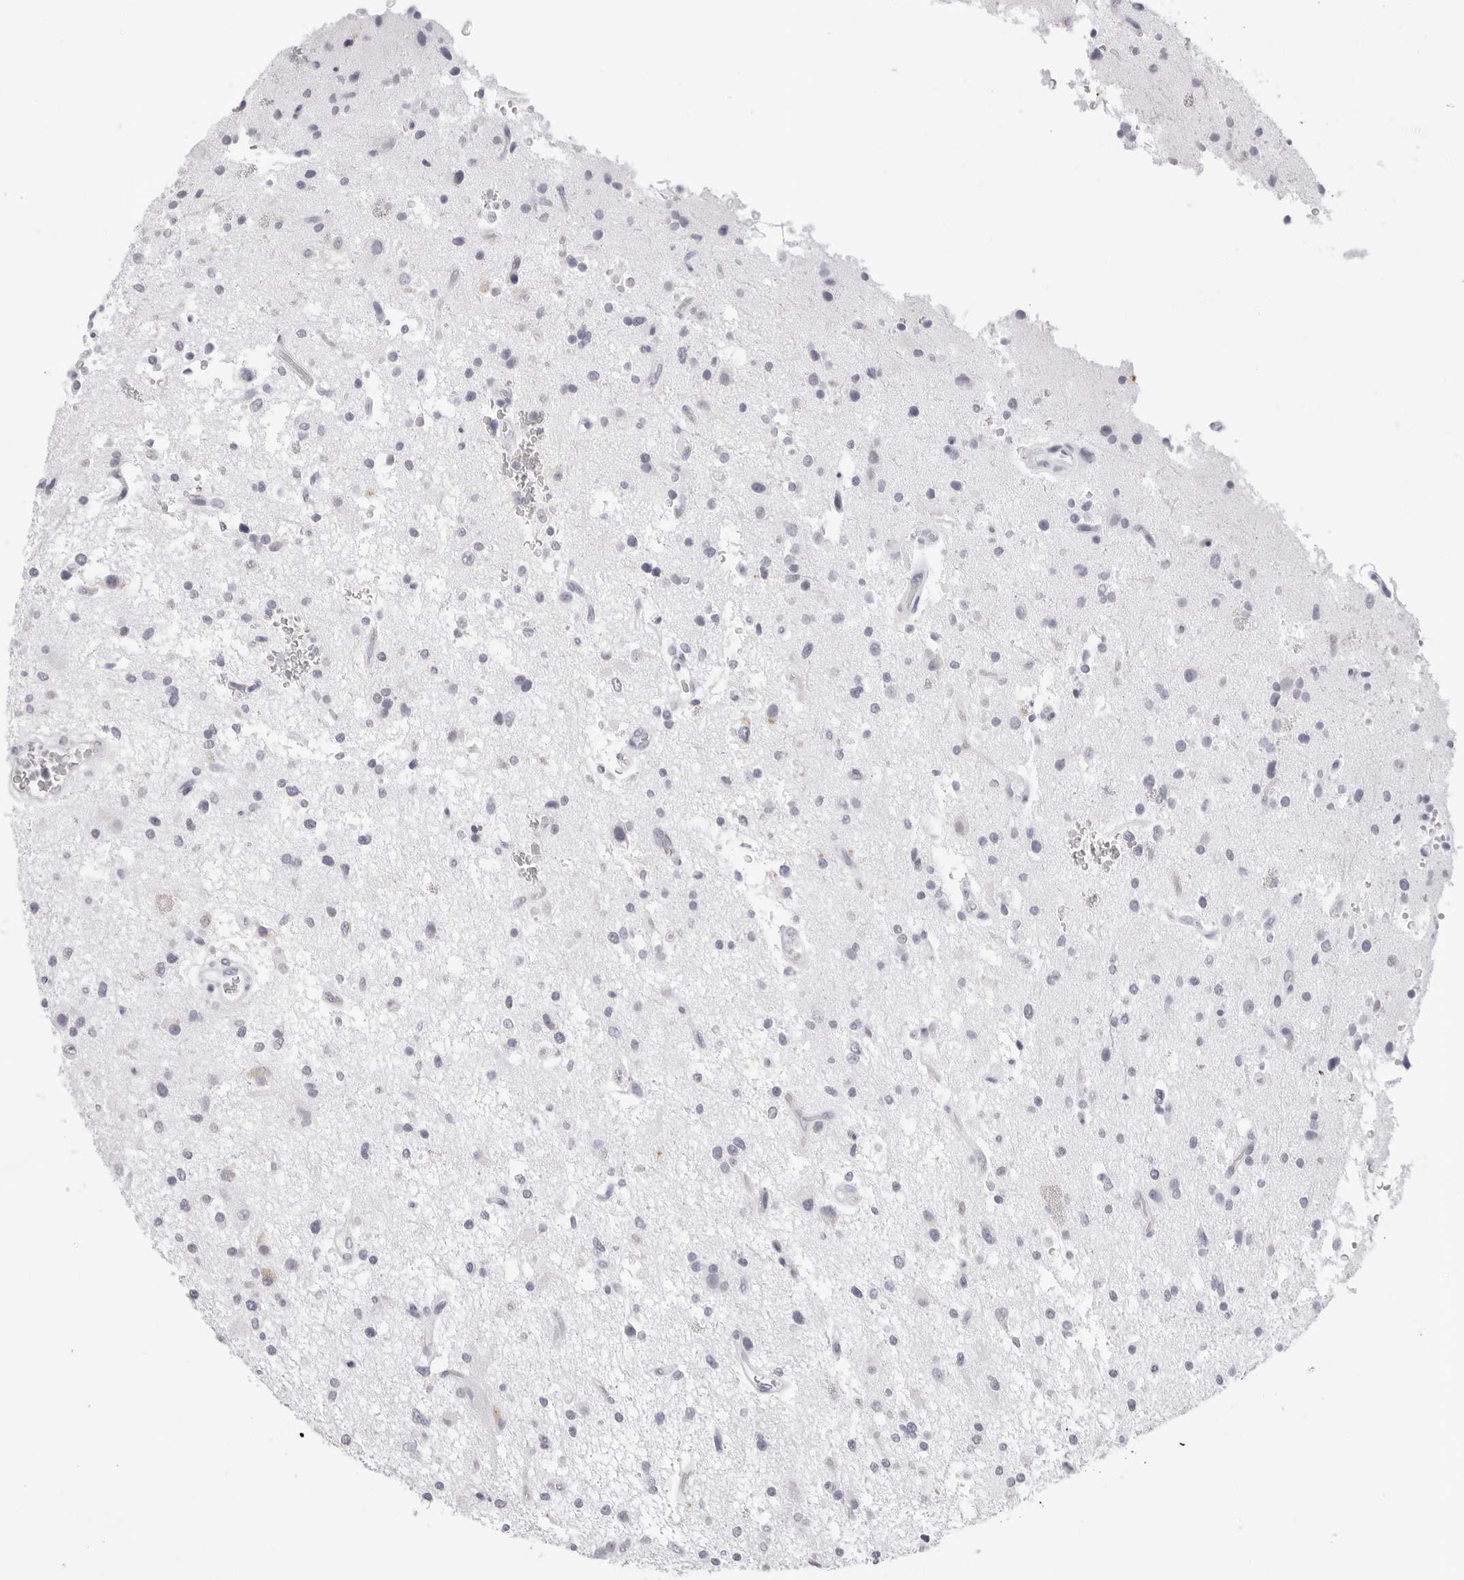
{"staining": {"intensity": "negative", "quantity": "none", "location": "none"}, "tissue": "glioma", "cell_type": "Tumor cells", "image_type": "cancer", "snomed": [{"axis": "morphology", "description": "Glioma, malignant, High grade"}, {"axis": "topography", "description": "Brain"}], "caption": "Micrograph shows no significant protein positivity in tumor cells of glioma. Nuclei are stained in blue.", "gene": "CST5", "patient": {"sex": "male", "age": 33}}